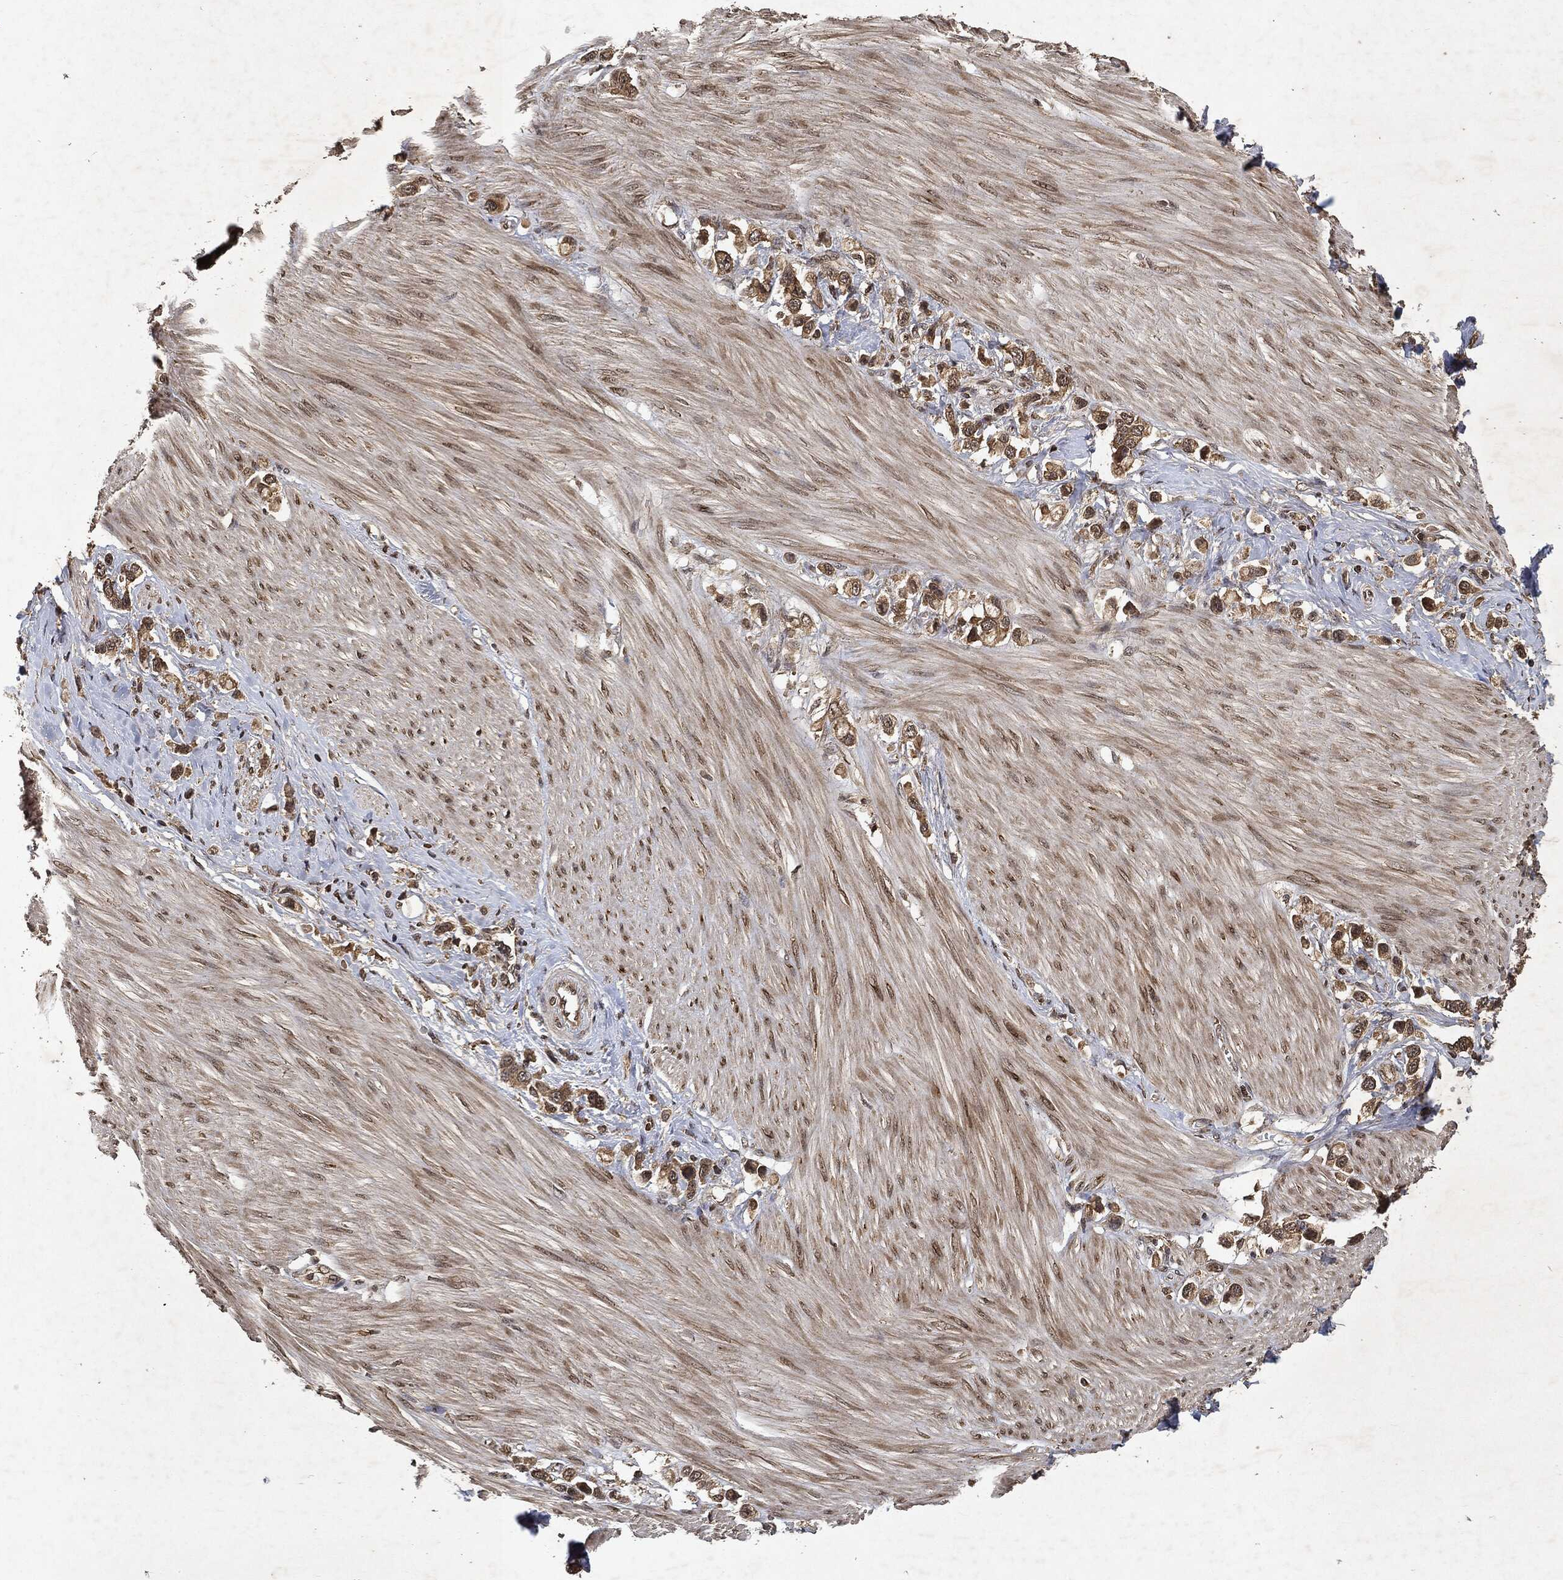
{"staining": {"intensity": "moderate", "quantity": ">75%", "location": "cytoplasmic/membranous"}, "tissue": "stomach cancer", "cell_type": "Tumor cells", "image_type": "cancer", "snomed": [{"axis": "morphology", "description": "Normal tissue, NOS"}, {"axis": "morphology", "description": "Adenocarcinoma, NOS"}, {"axis": "morphology", "description": "Adenocarcinoma, High grade"}, {"axis": "topography", "description": "Stomach, upper"}, {"axis": "topography", "description": "Stomach"}], "caption": "The histopathology image exhibits a brown stain indicating the presence of a protein in the cytoplasmic/membranous of tumor cells in stomach adenocarcinoma.", "gene": "ZNF226", "patient": {"sex": "female", "age": 65}}